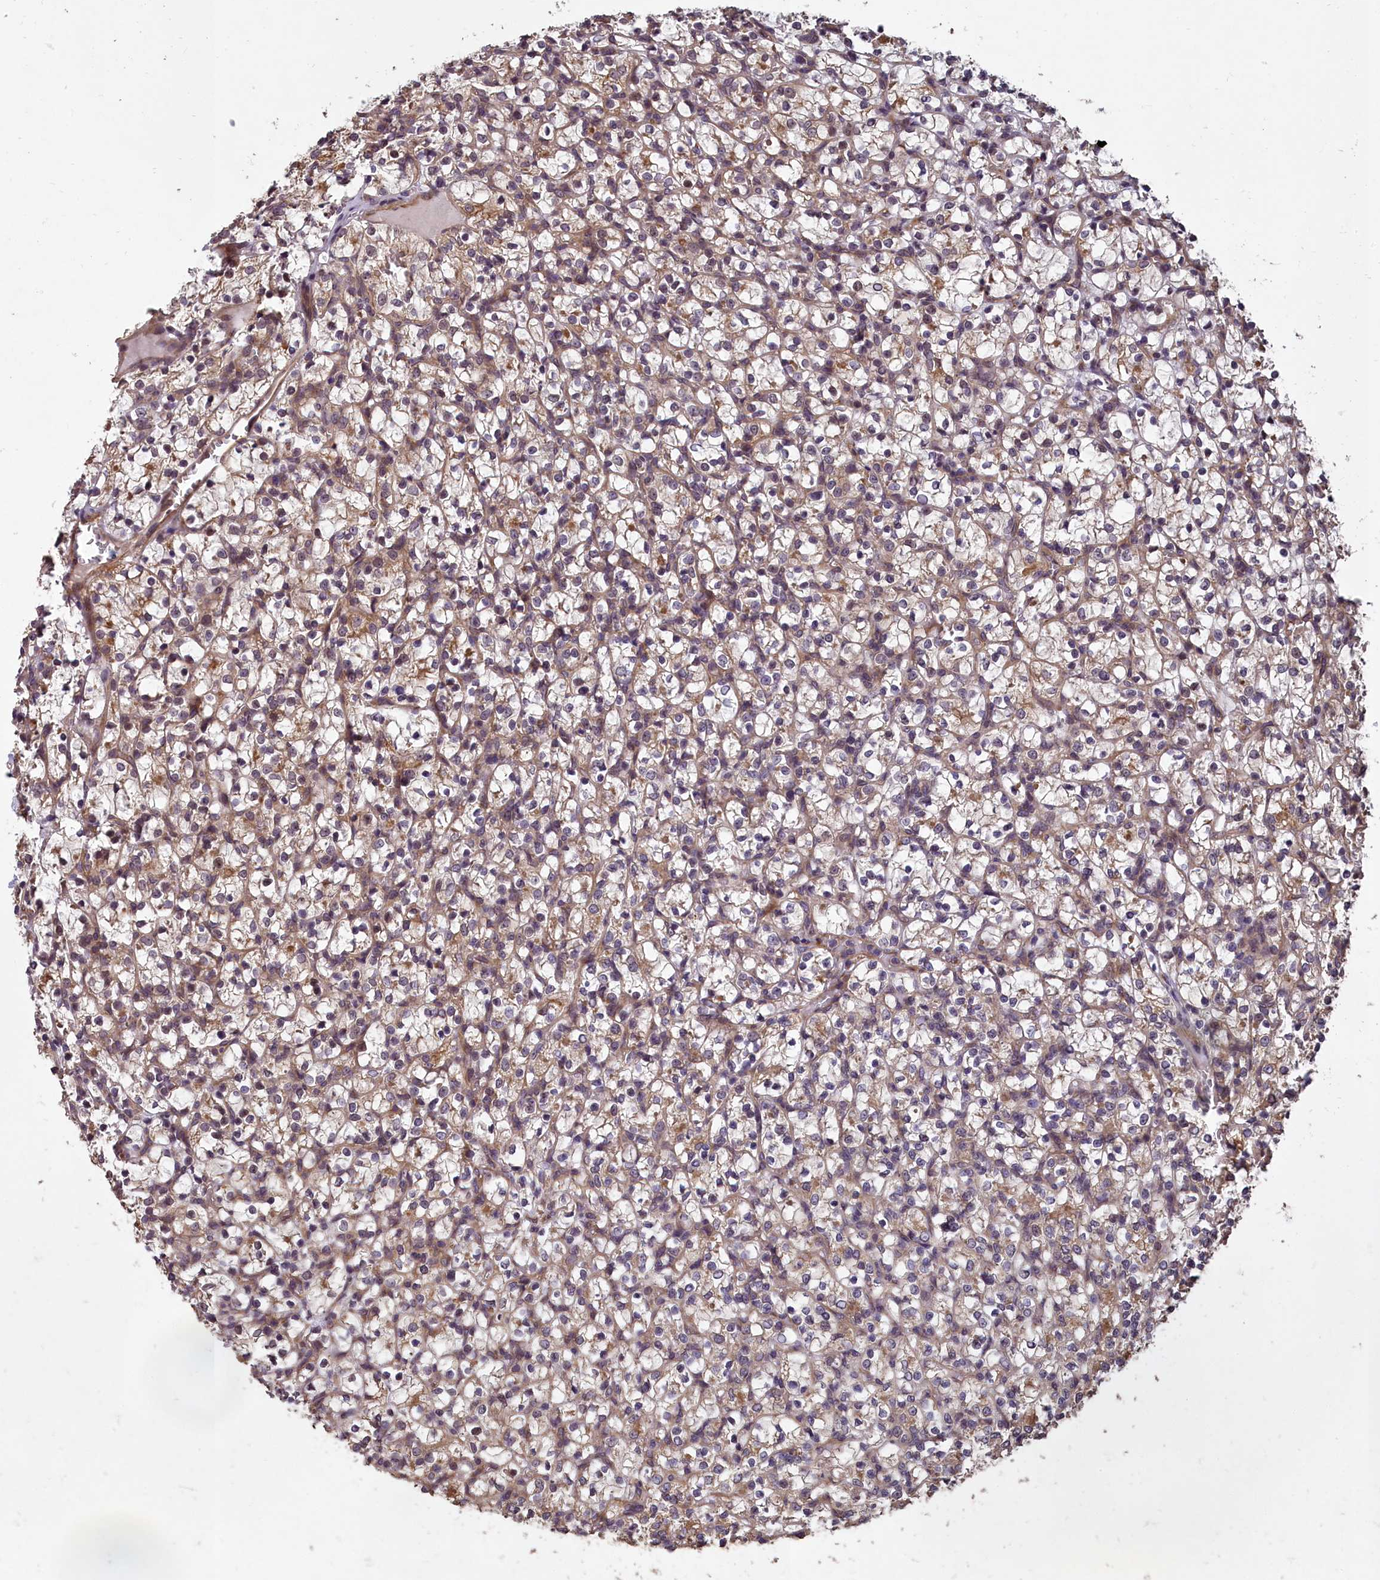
{"staining": {"intensity": "negative", "quantity": "none", "location": "none"}, "tissue": "renal cancer", "cell_type": "Tumor cells", "image_type": "cancer", "snomed": [{"axis": "morphology", "description": "Adenocarcinoma, NOS"}, {"axis": "topography", "description": "Kidney"}], "caption": "DAB (3,3'-diaminobenzidine) immunohistochemical staining of adenocarcinoma (renal) reveals no significant staining in tumor cells.", "gene": "CHD9", "patient": {"sex": "female", "age": 69}}